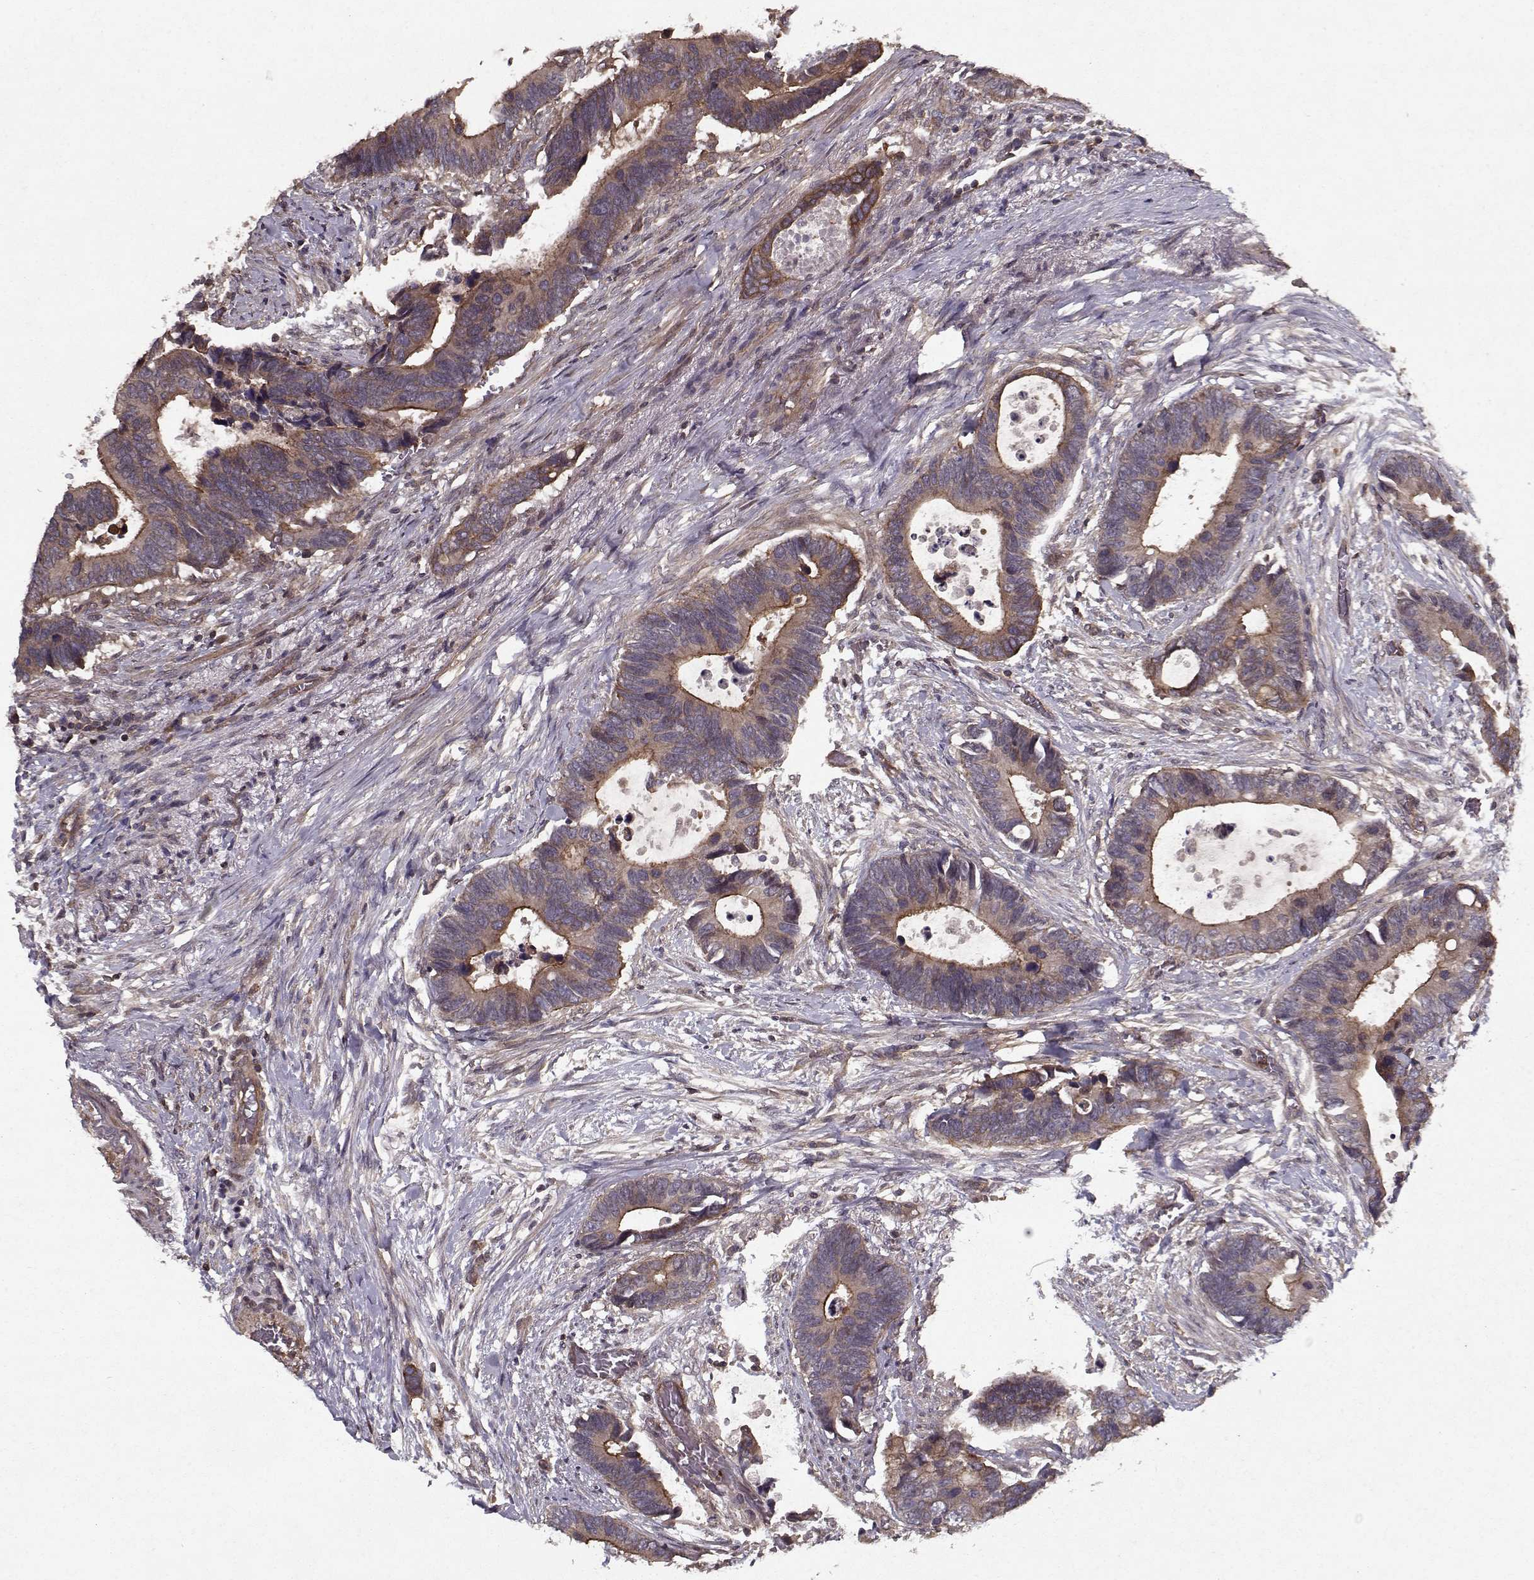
{"staining": {"intensity": "strong", "quantity": "25%-75%", "location": "cytoplasmic/membranous"}, "tissue": "colorectal cancer", "cell_type": "Tumor cells", "image_type": "cancer", "snomed": [{"axis": "morphology", "description": "Adenocarcinoma, NOS"}, {"axis": "topography", "description": "Colon"}], "caption": "Immunohistochemical staining of human colorectal cancer displays high levels of strong cytoplasmic/membranous positivity in about 25%-75% of tumor cells.", "gene": "PPP1R12A", "patient": {"sex": "male", "age": 49}}